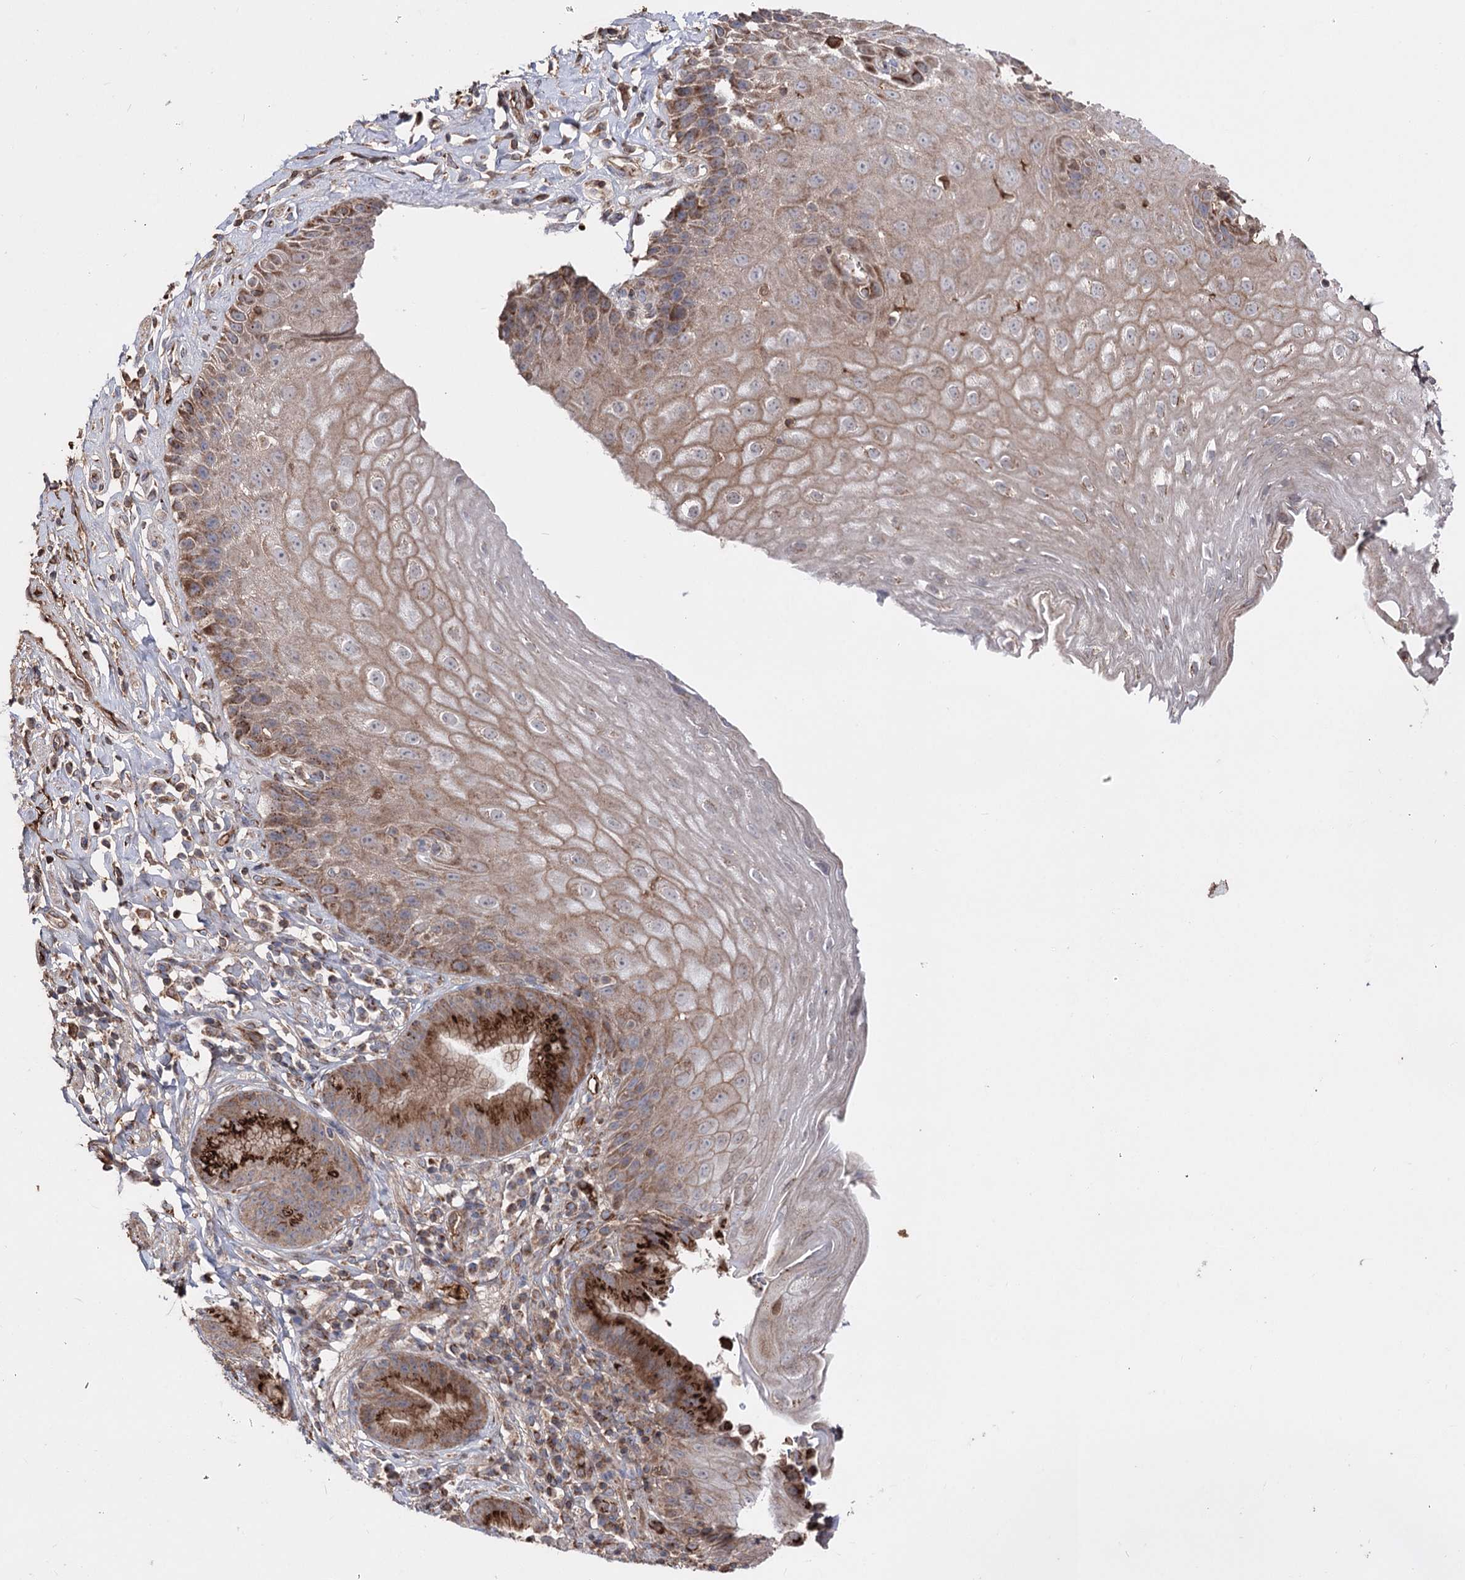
{"staining": {"intensity": "moderate", "quantity": ">75%", "location": "cytoplasmic/membranous"}, "tissue": "esophagus", "cell_type": "Squamous epithelial cells", "image_type": "normal", "snomed": [{"axis": "morphology", "description": "Normal tissue, NOS"}, {"axis": "topography", "description": "Esophagus"}], "caption": "Protein analysis of benign esophagus shows moderate cytoplasmic/membranous positivity in about >75% of squamous epithelial cells. (DAB (3,3'-diaminobenzidine) IHC, brown staining for protein, blue staining for nuclei).", "gene": "ARHGAP20", "patient": {"sex": "female", "age": 61}}